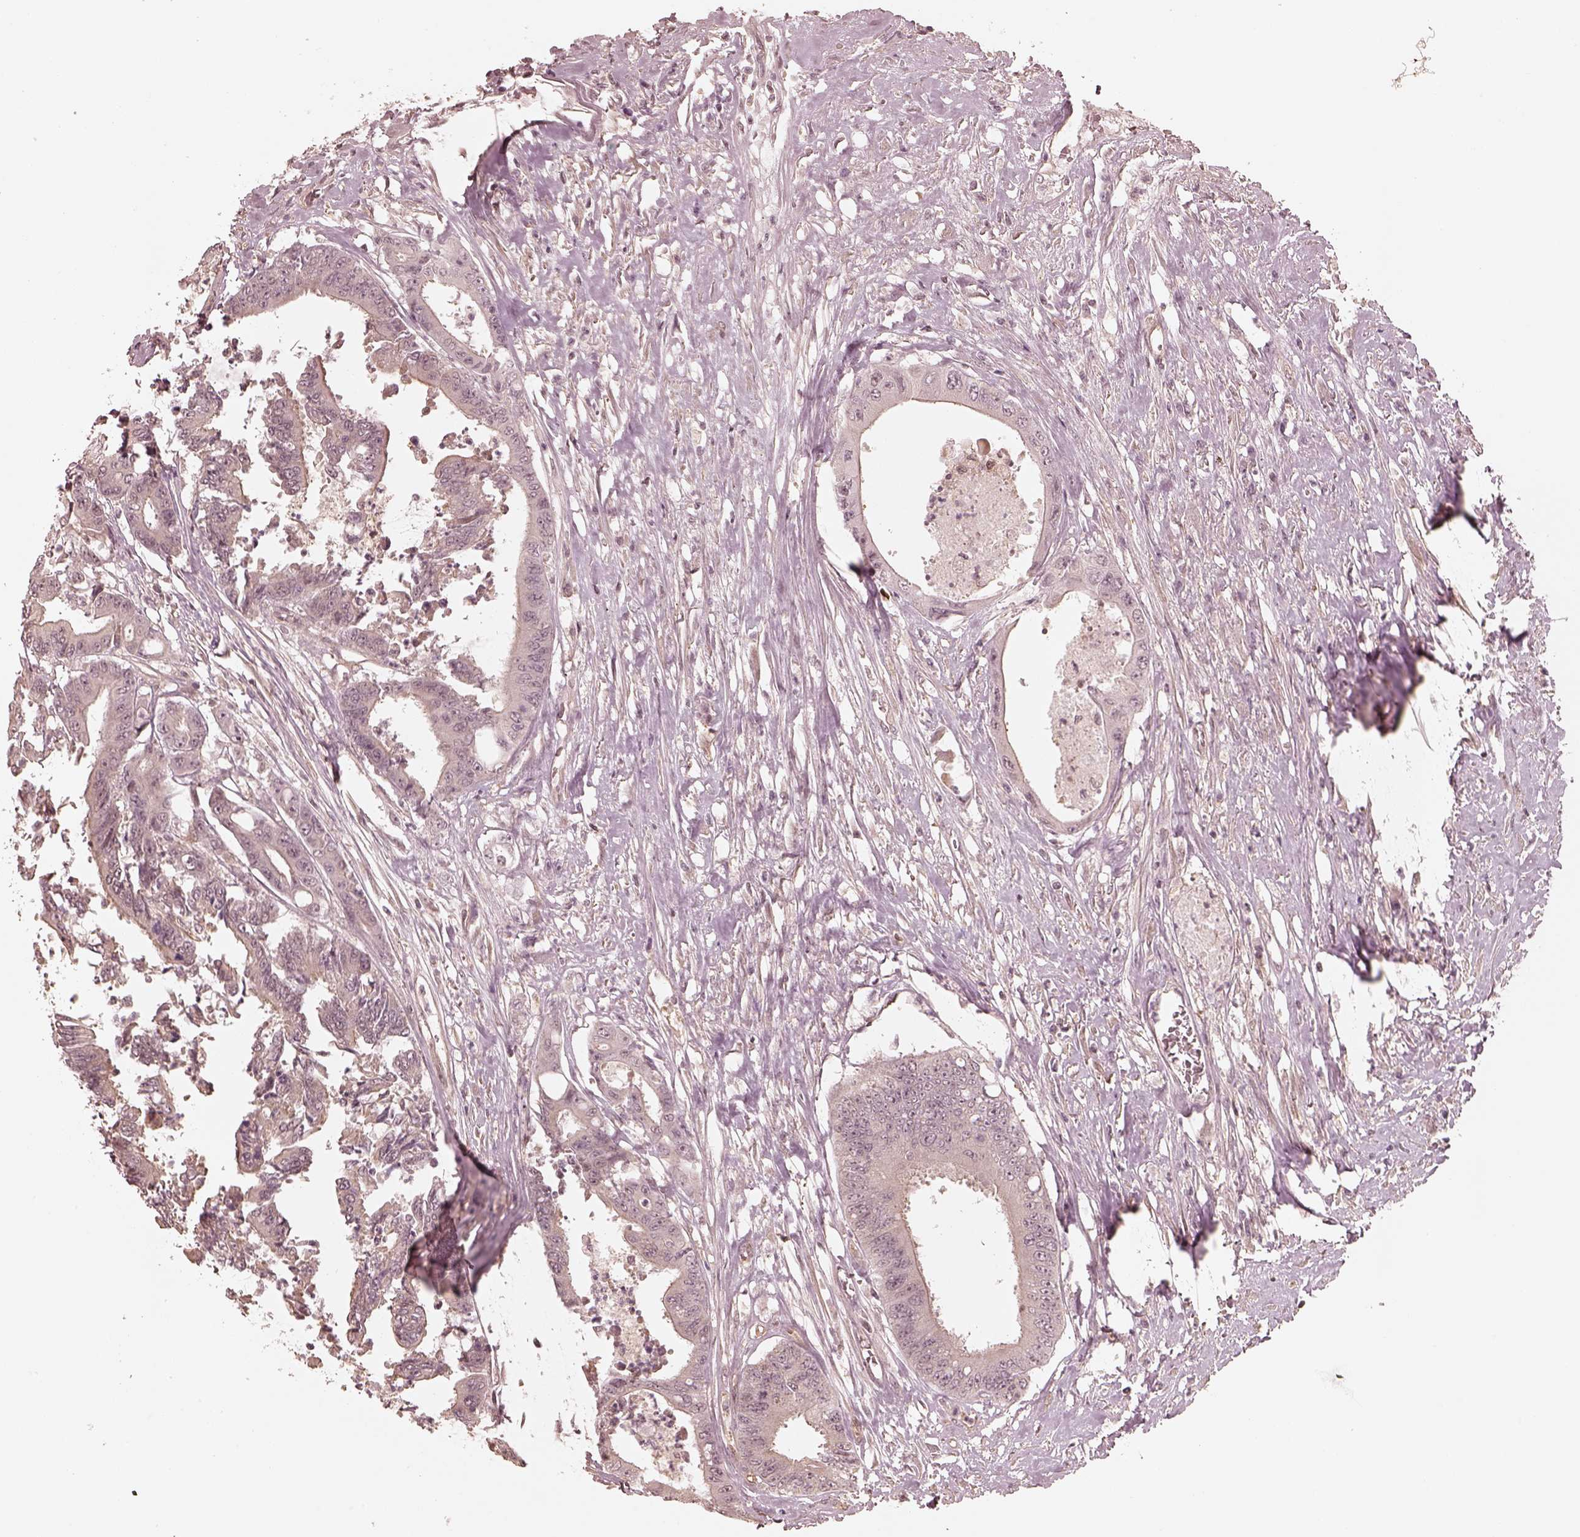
{"staining": {"intensity": "negative", "quantity": "none", "location": "none"}, "tissue": "colorectal cancer", "cell_type": "Tumor cells", "image_type": "cancer", "snomed": [{"axis": "morphology", "description": "Adenocarcinoma, NOS"}, {"axis": "topography", "description": "Rectum"}], "caption": "DAB immunohistochemical staining of human adenocarcinoma (colorectal) displays no significant staining in tumor cells.", "gene": "KIF5C", "patient": {"sex": "male", "age": 54}}